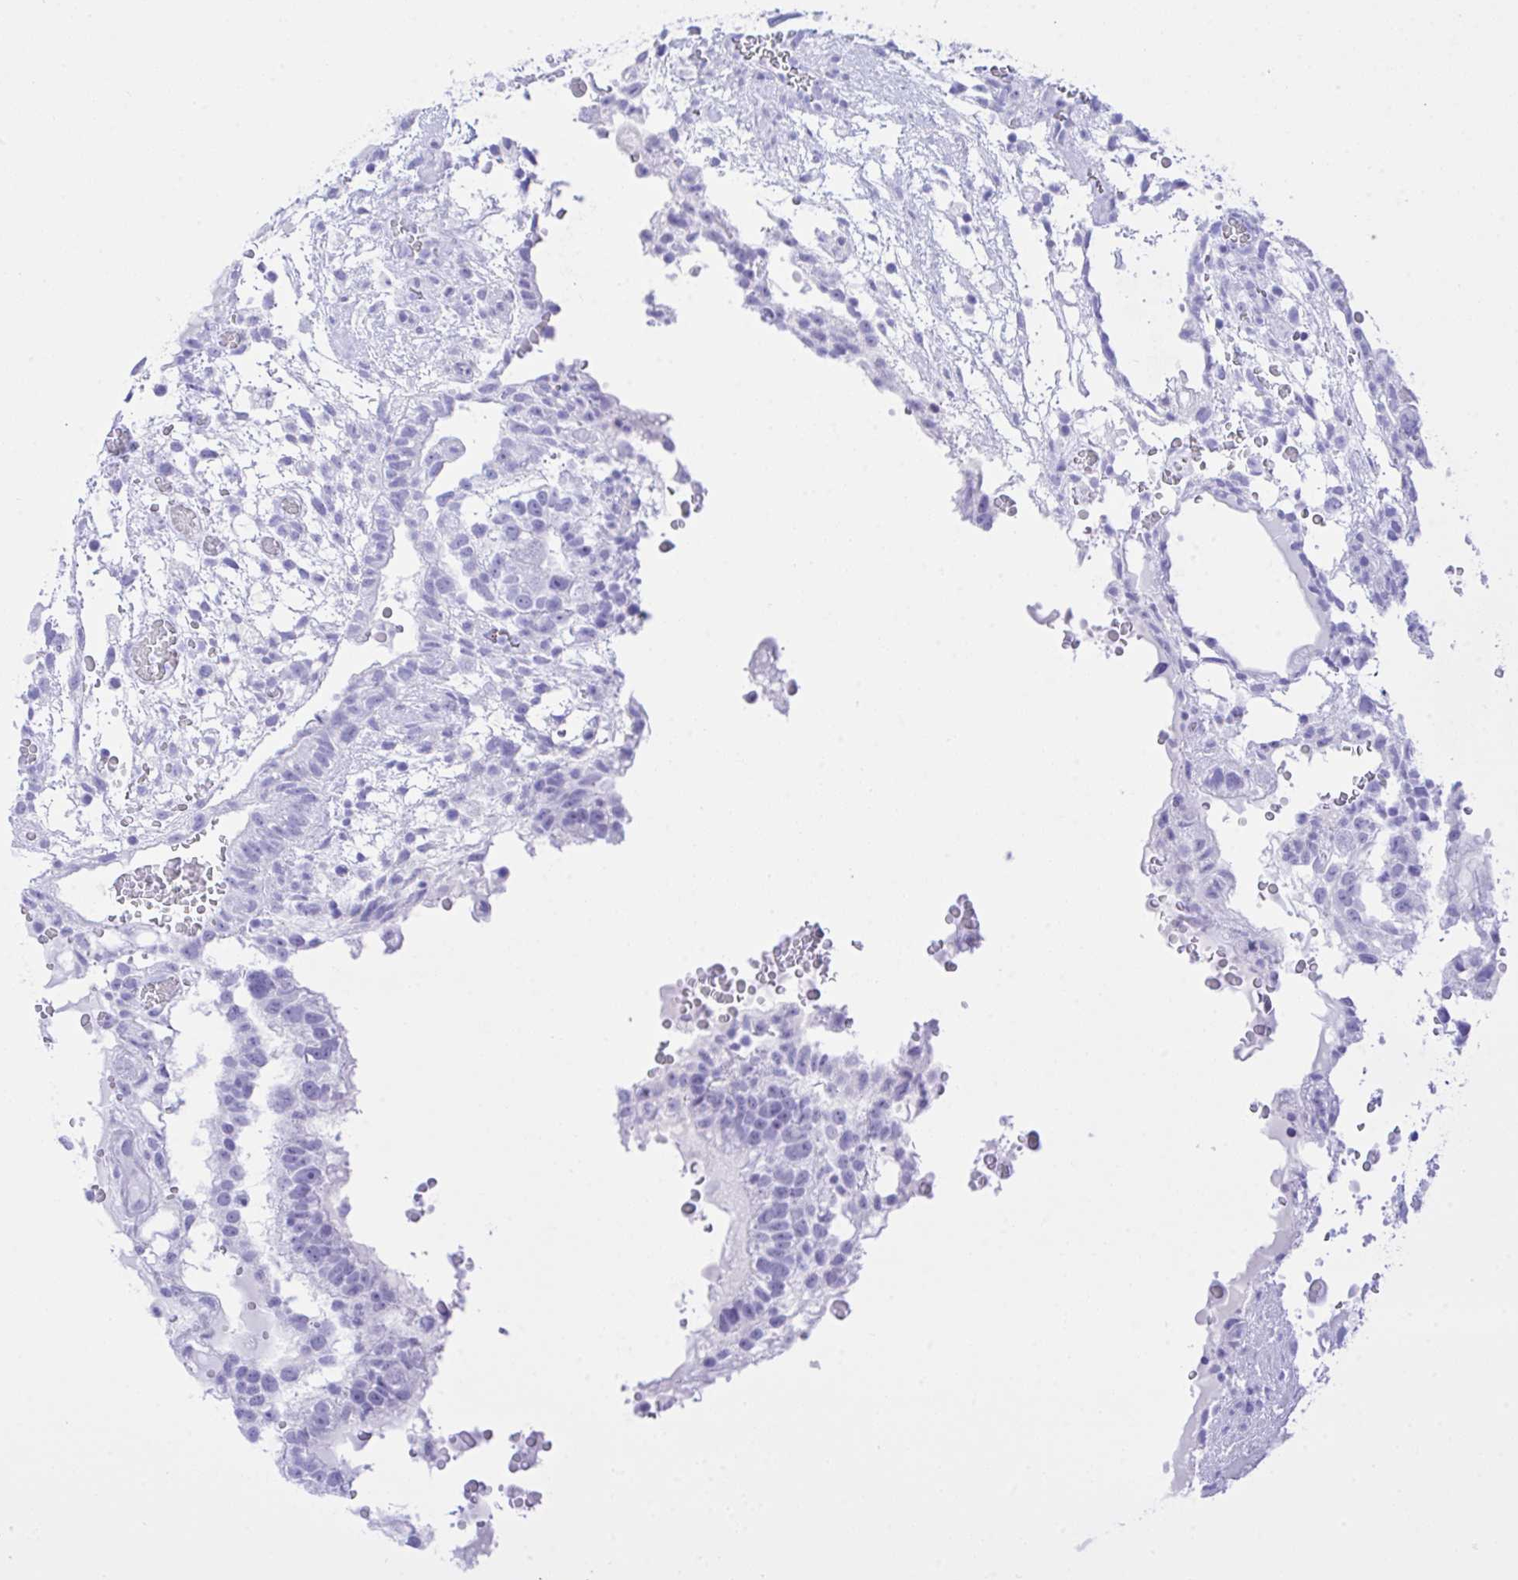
{"staining": {"intensity": "negative", "quantity": "none", "location": "none"}, "tissue": "testis cancer", "cell_type": "Tumor cells", "image_type": "cancer", "snomed": [{"axis": "morphology", "description": "Carcinoma, Embryonal, NOS"}, {"axis": "topography", "description": "Testis"}], "caption": "Image shows no protein positivity in tumor cells of testis embryonal carcinoma tissue.", "gene": "SELENOV", "patient": {"sex": "male", "age": 32}}